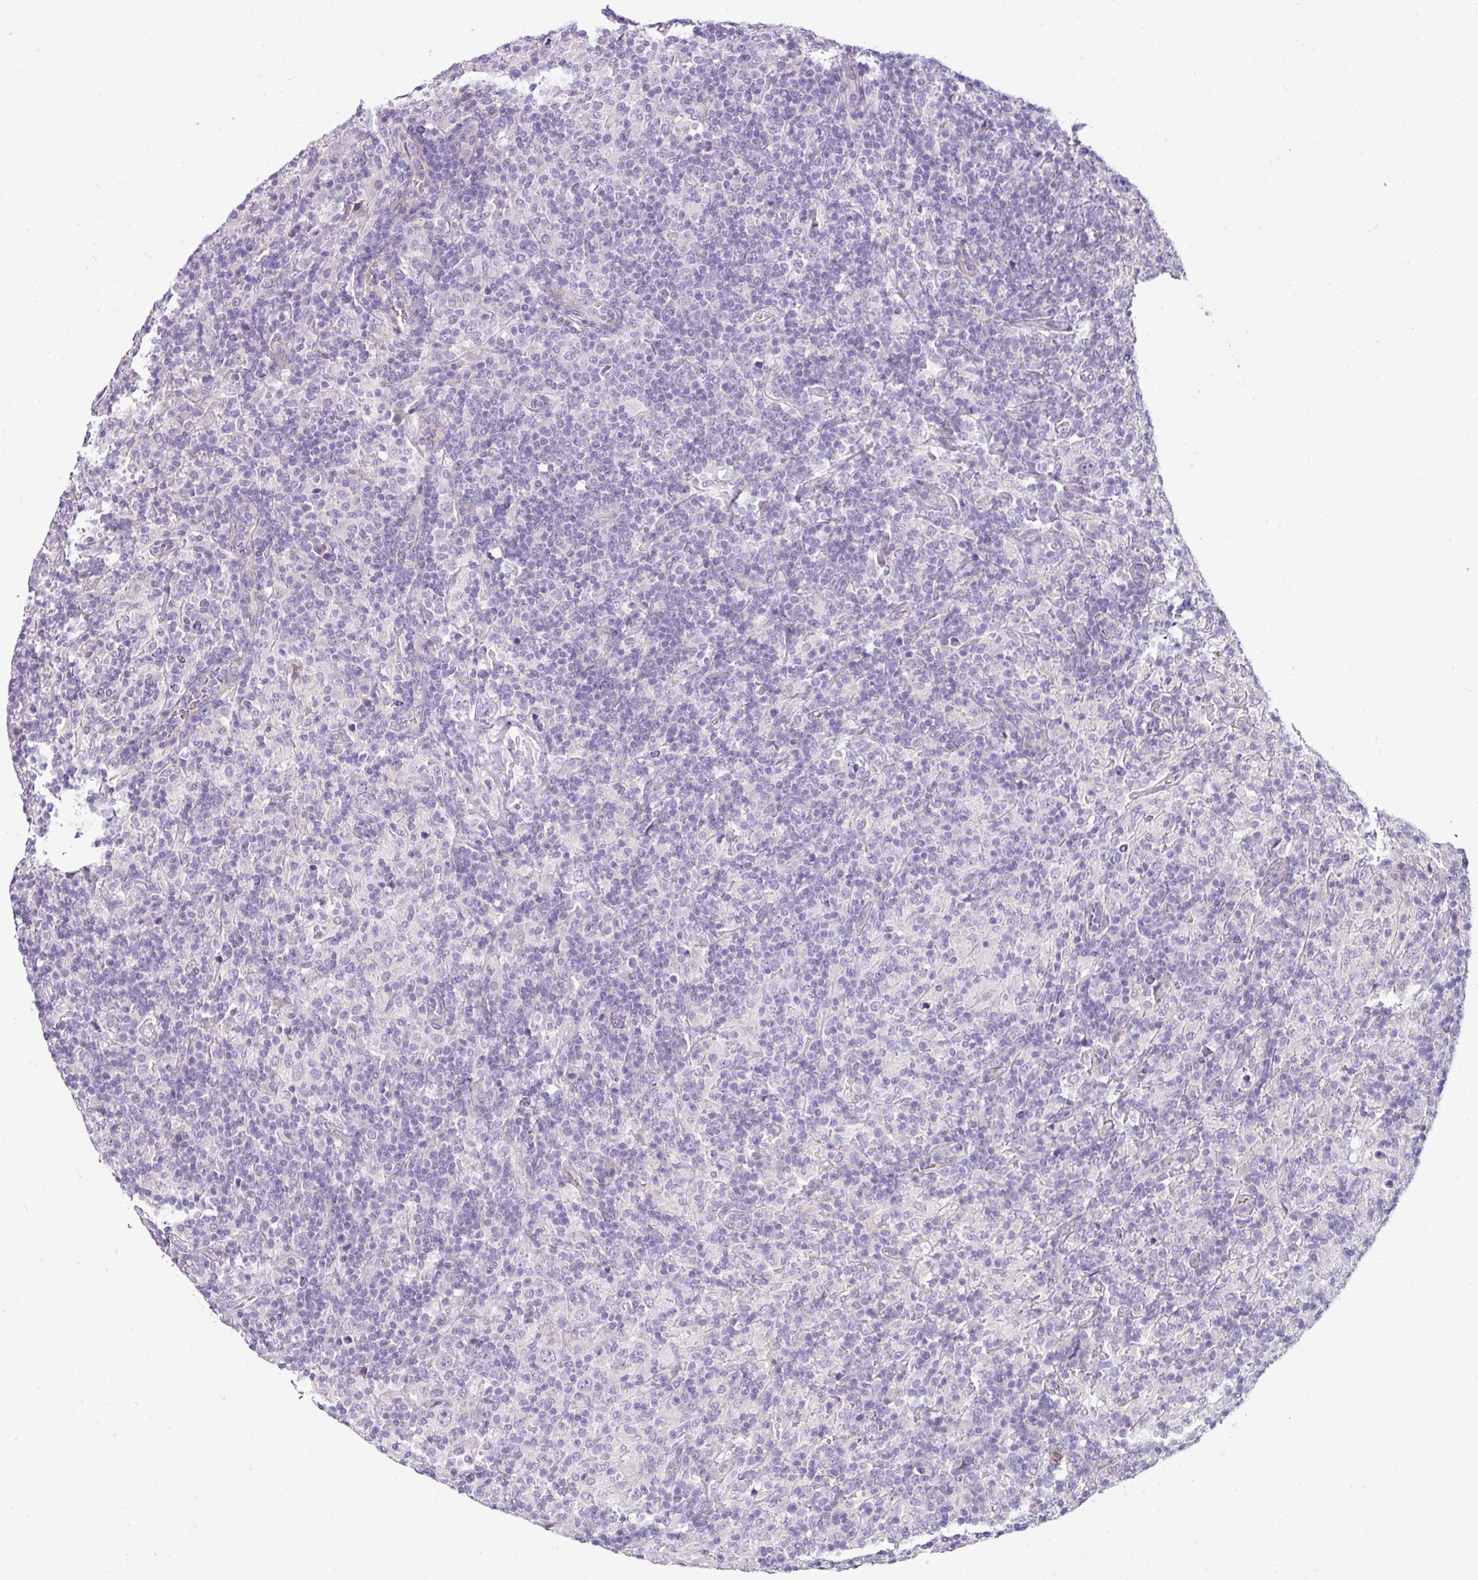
{"staining": {"intensity": "negative", "quantity": "none", "location": "none"}, "tissue": "lymphoma", "cell_type": "Tumor cells", "image_type": "cancer", "snomed": [{"axis": "morphology", "description": "Hodgkin's disease, NOS"}, {"axis": "topography", "description": "Lymph node"}], "caption": "The immunohistochemistry image has no significant staining in tumor cells of Hodgkin's disease tissue. Nuclei are stained in blue.", "gene": "TMEM178B", "patient": {"sex": "male", "age": 70}}